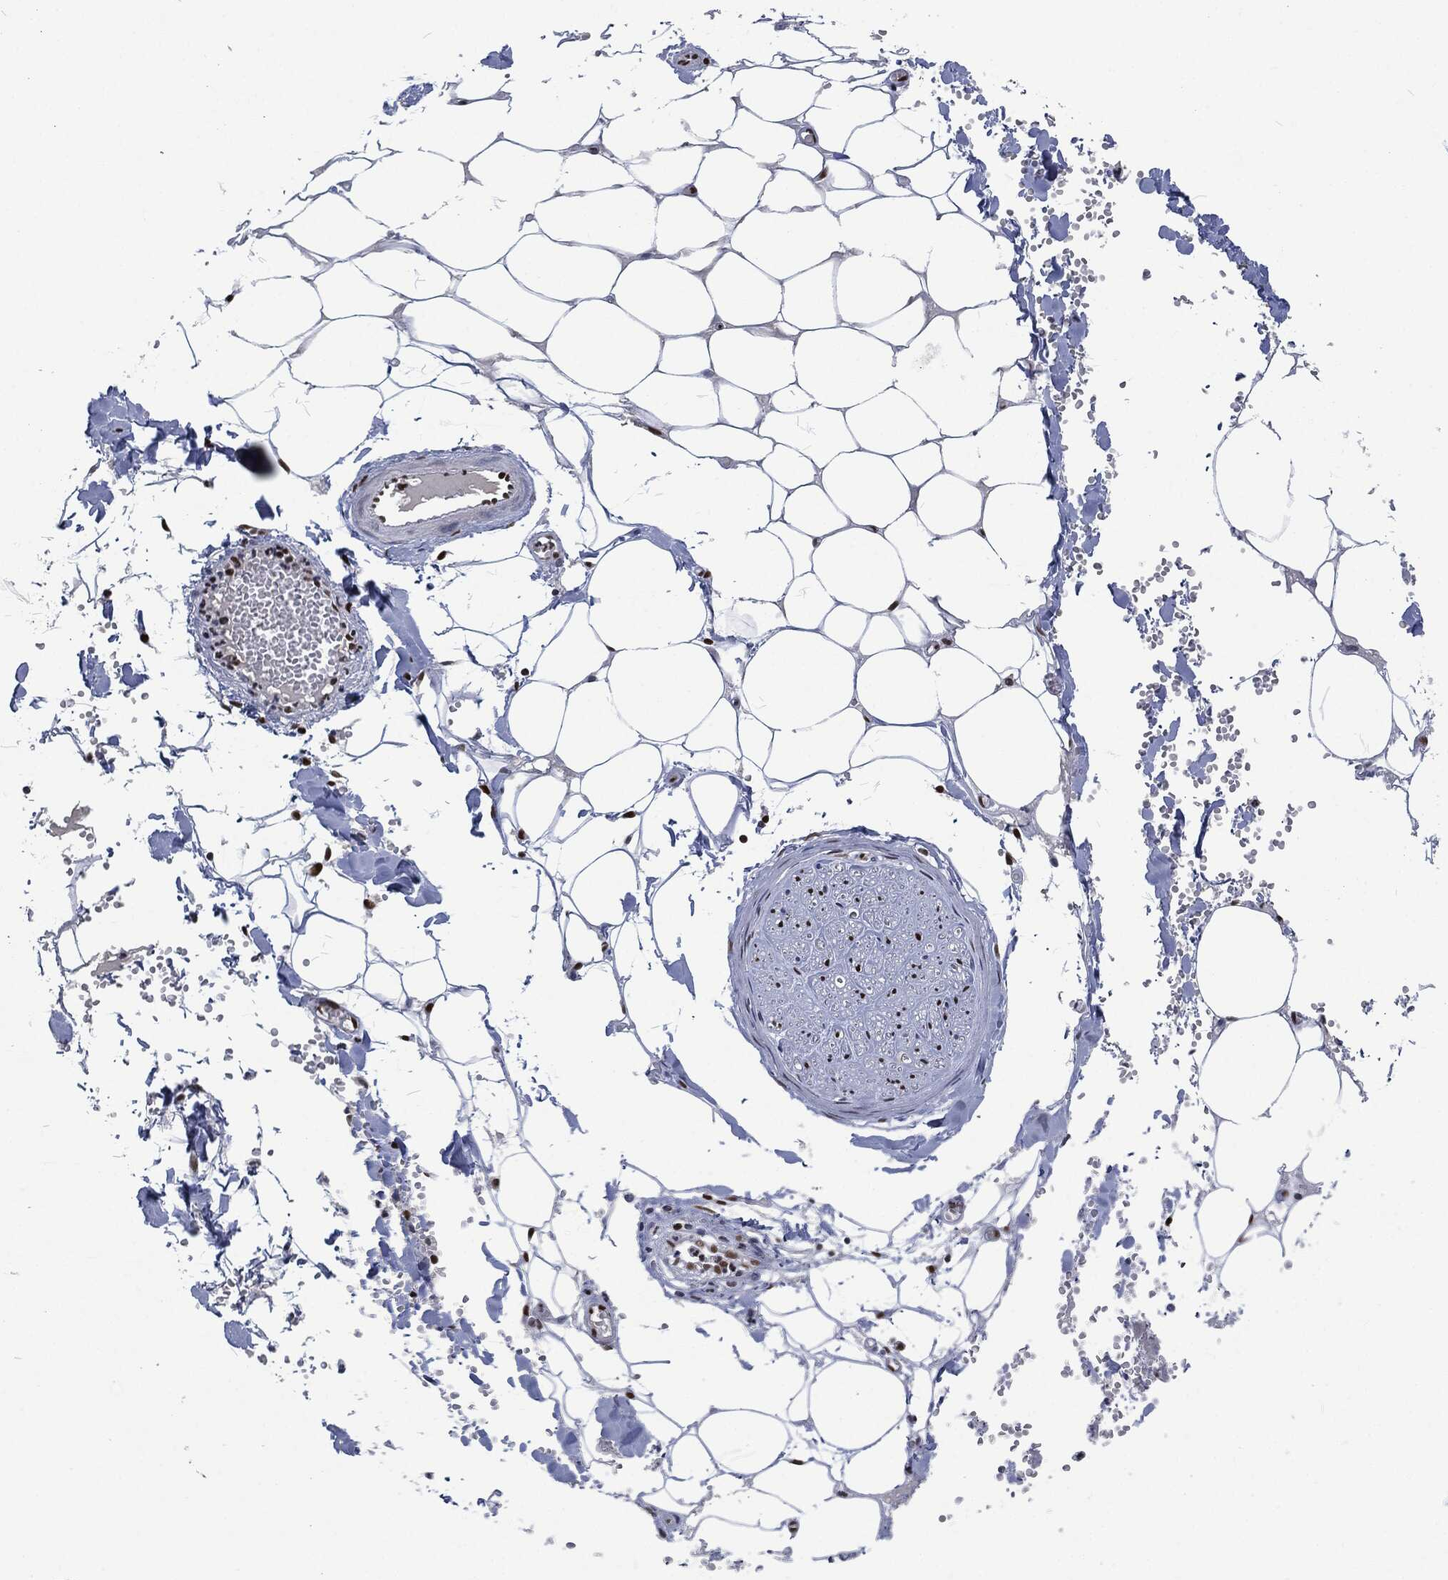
{"staining": {"intensity": "negative", "quantity": "none", "location": "none"}, "tissue": "adipose tissue", "cell_type": "Adipocytes", "image_type": "normal", "snomed": [{"axis": "morphology", "description": "Normal tissue, NOS"}, {"axis": "morphology", "description": "Squamous cell carcinoma, NOS"}, {"axis": "topography", "description": "Cartilage tissue"}, {"axis": "topography", "description": "Lung"}], "caption": "Adipocytes show no significant protein expression in benign adipose tissue. (DAB immunohistochemistry (IHC) visualized using brightfield microscopy, high magnification).", "gene": "DCPS", "patient": {"sex": "male", "age": 66}}